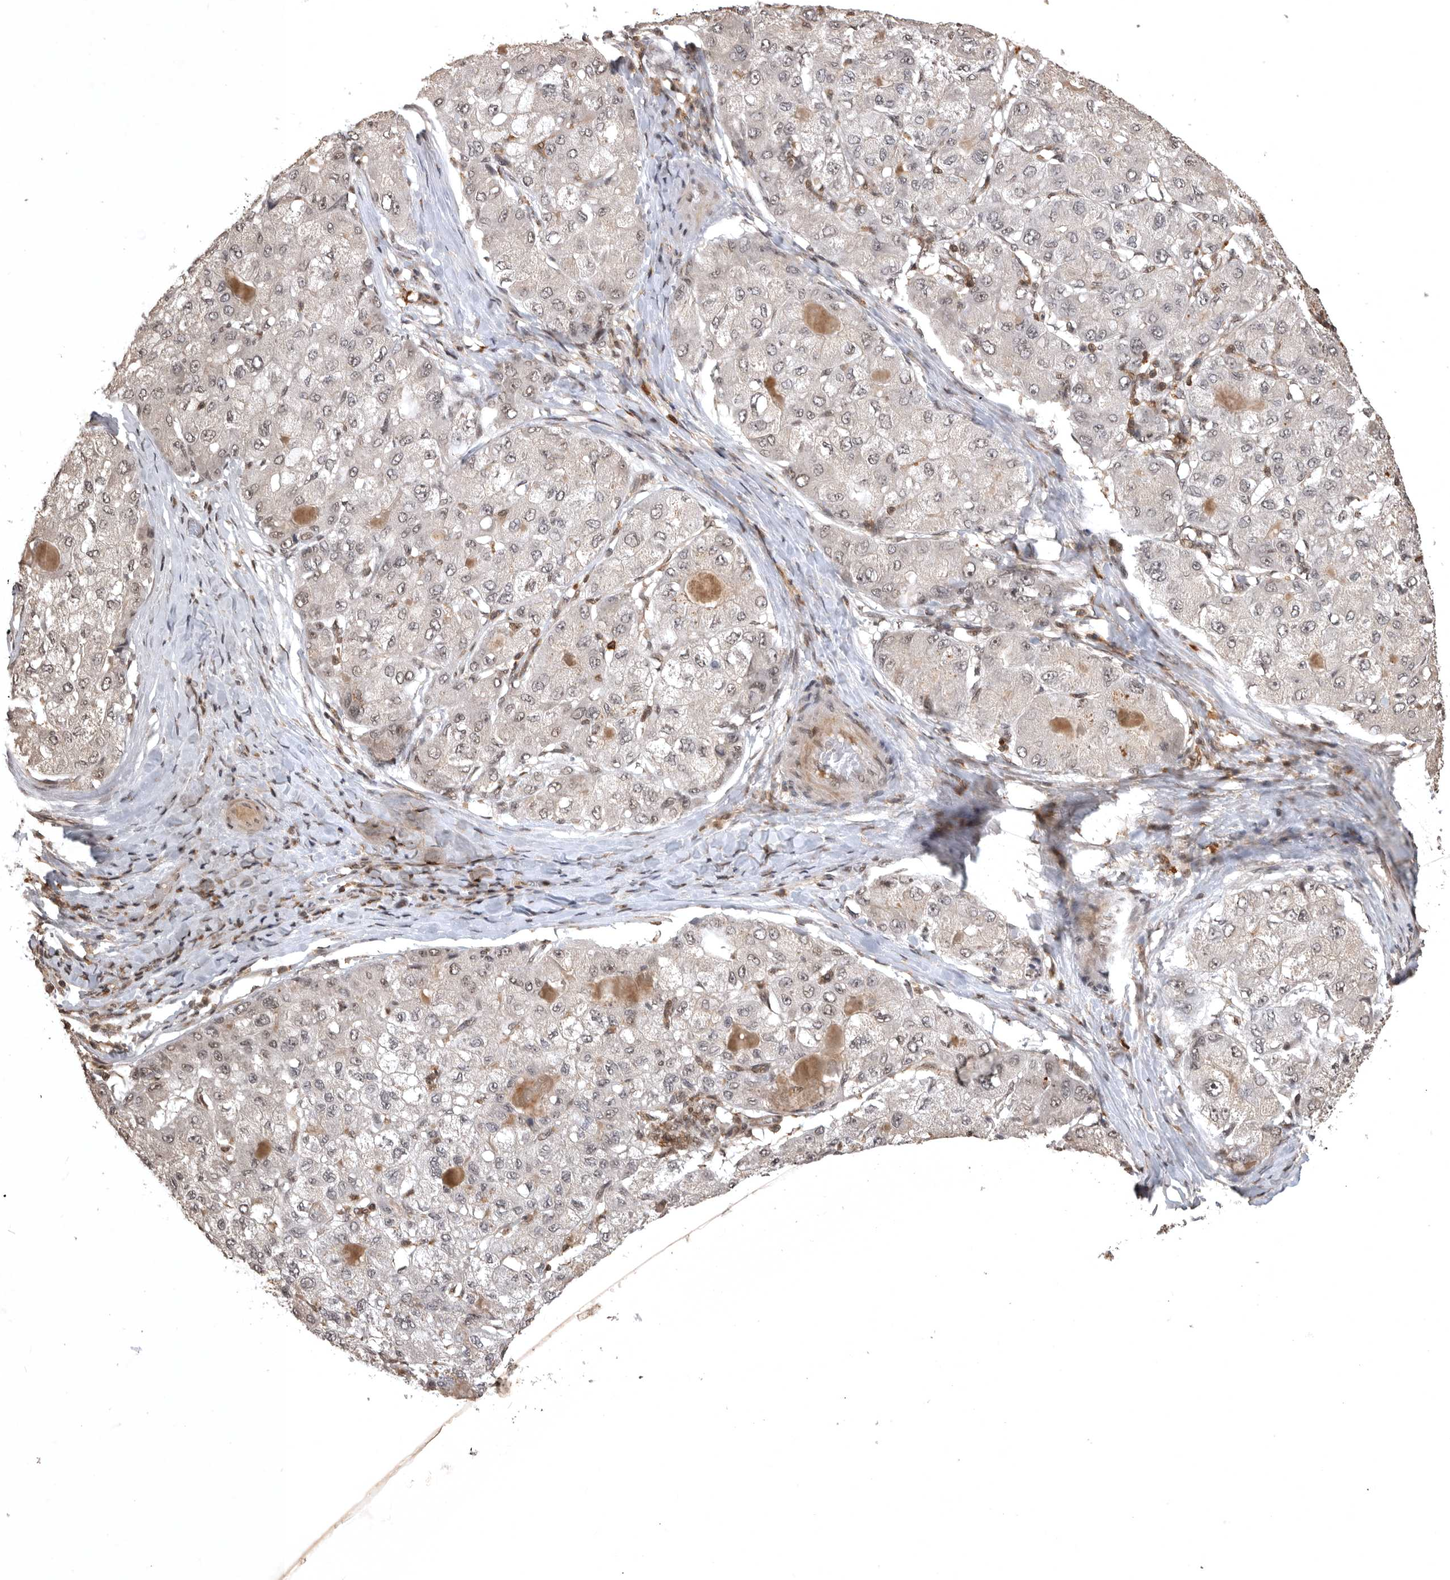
{"staining": {"intensity": "weak", "quantity": "<25%", "location": "nuclear"}, "tissue": "liver cancer", "cell_type": "Tumor cells", "image_type": "cancer", "snomed": [{"axis": "morphology", "description": "Carcinoma, Hepatocellular, NOS"}, {"axis": "topography", "description": "Liver"}], "caption": "Liver cancer was stained to show a protein in brown. There is no significant expression in tumor cells.", "gene": "CBLL1", "patient": {"sex": "male", "age": 80}}